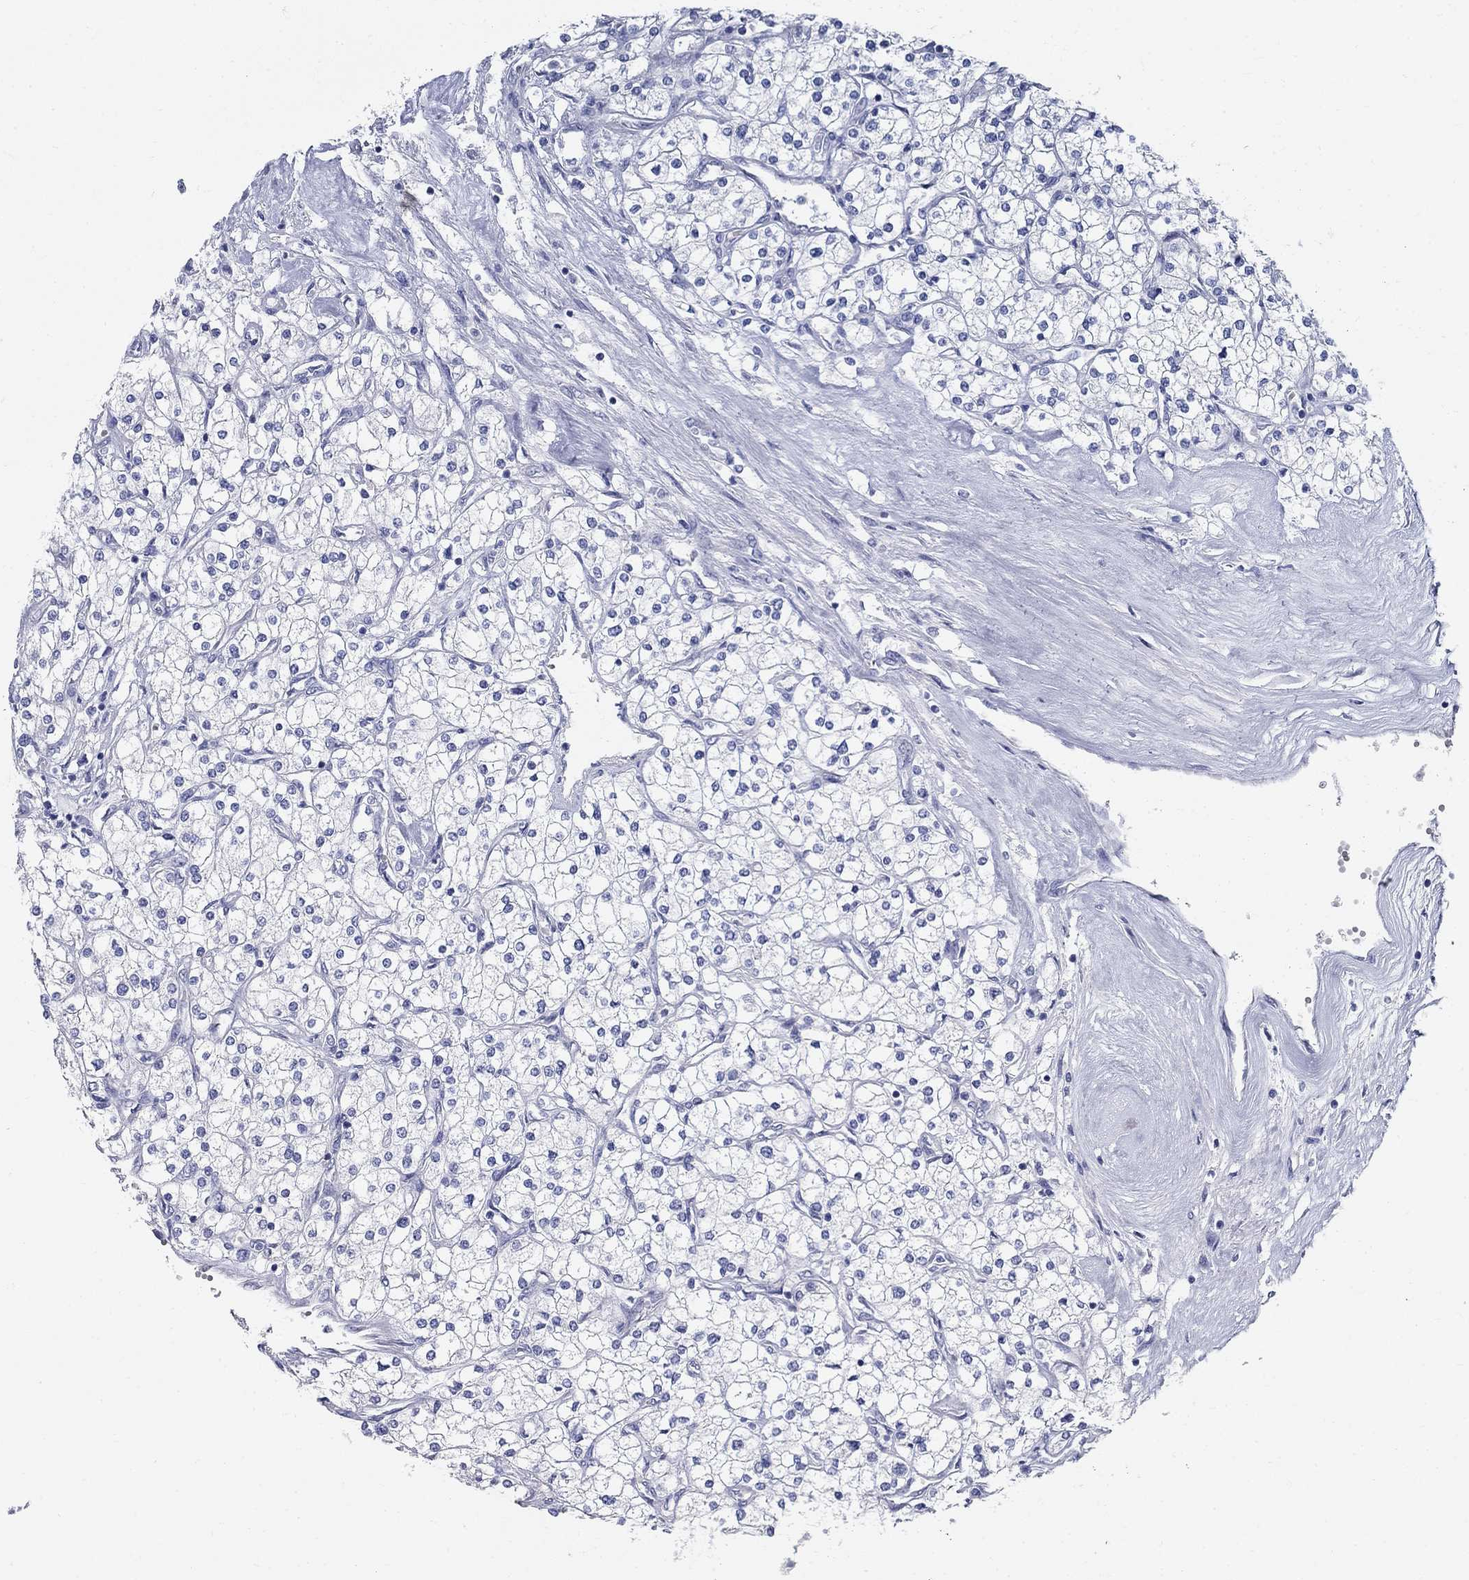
{"staining": {"intensity": "negative", "quantity": "none", "location": "none"}, "tissue": "renal cancer", "cell_type": "Tumor cells", "image_type": "cancer", "snomed": [{"axis": "morphology", "description": "Adenocarcinoma, NOS"}, {"axis": "topography", "description": "Kidney"}], "caption": "This is an immunohistochemistry (IHC) micrograph of renal cancer. There is no staining in tumor cells.", "gene": "GUCA1A", "patient": {"sex": "male", "age": 80}}